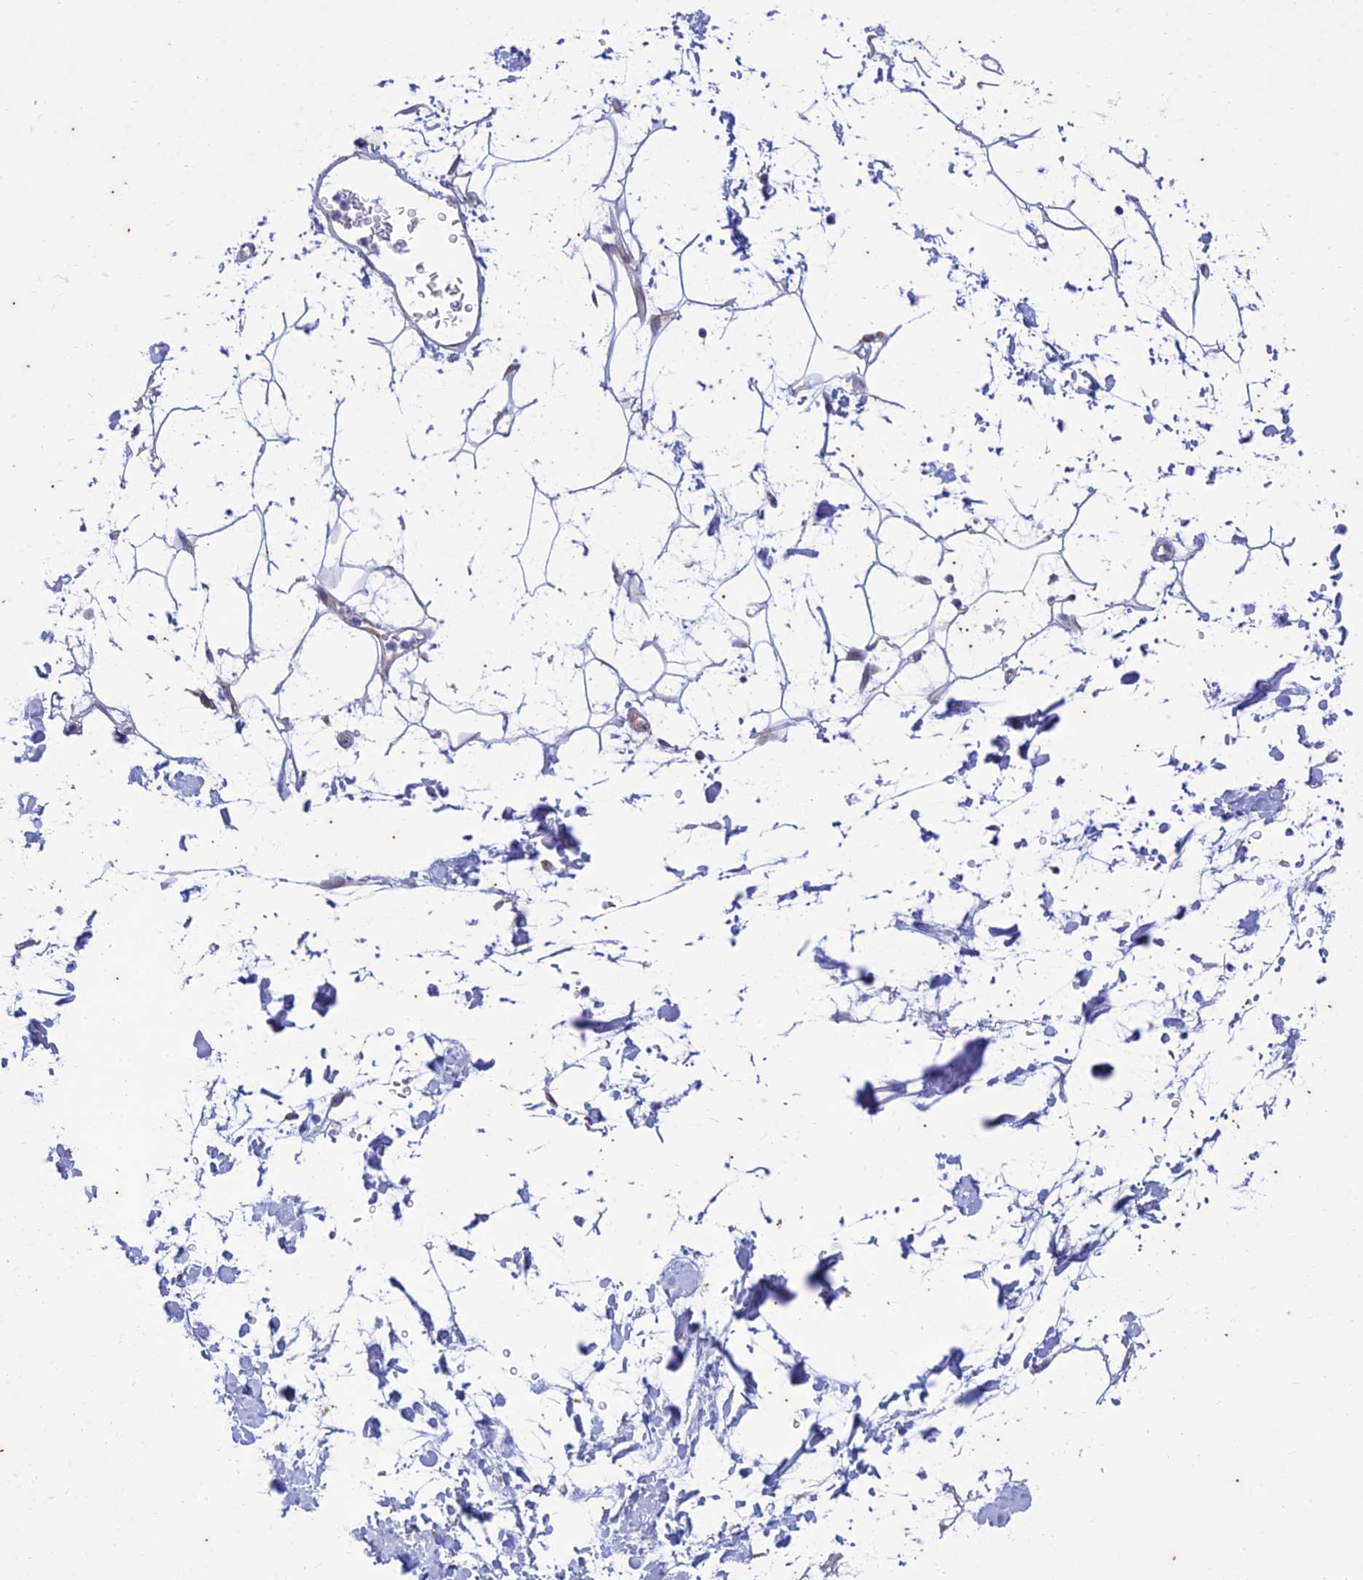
{"staining": {"intensity": "negative", "quantity": "none", "location": "none"}, "tissue": "adipose tissue", "cell_type": "Adipocytes", "image_type": "normal", "snomed": [{"axis": "morphology", "description": "Normal tissue, NOS"}, {"axis": "topography", "description": "Soft tissue"}], "caption": "This is a histopathology image of IHC staining of benign adipose tissue, which shows no staining in adipocytes.", "gene": "PIMREG", "patient": {"sex": "male", "age": 72}}